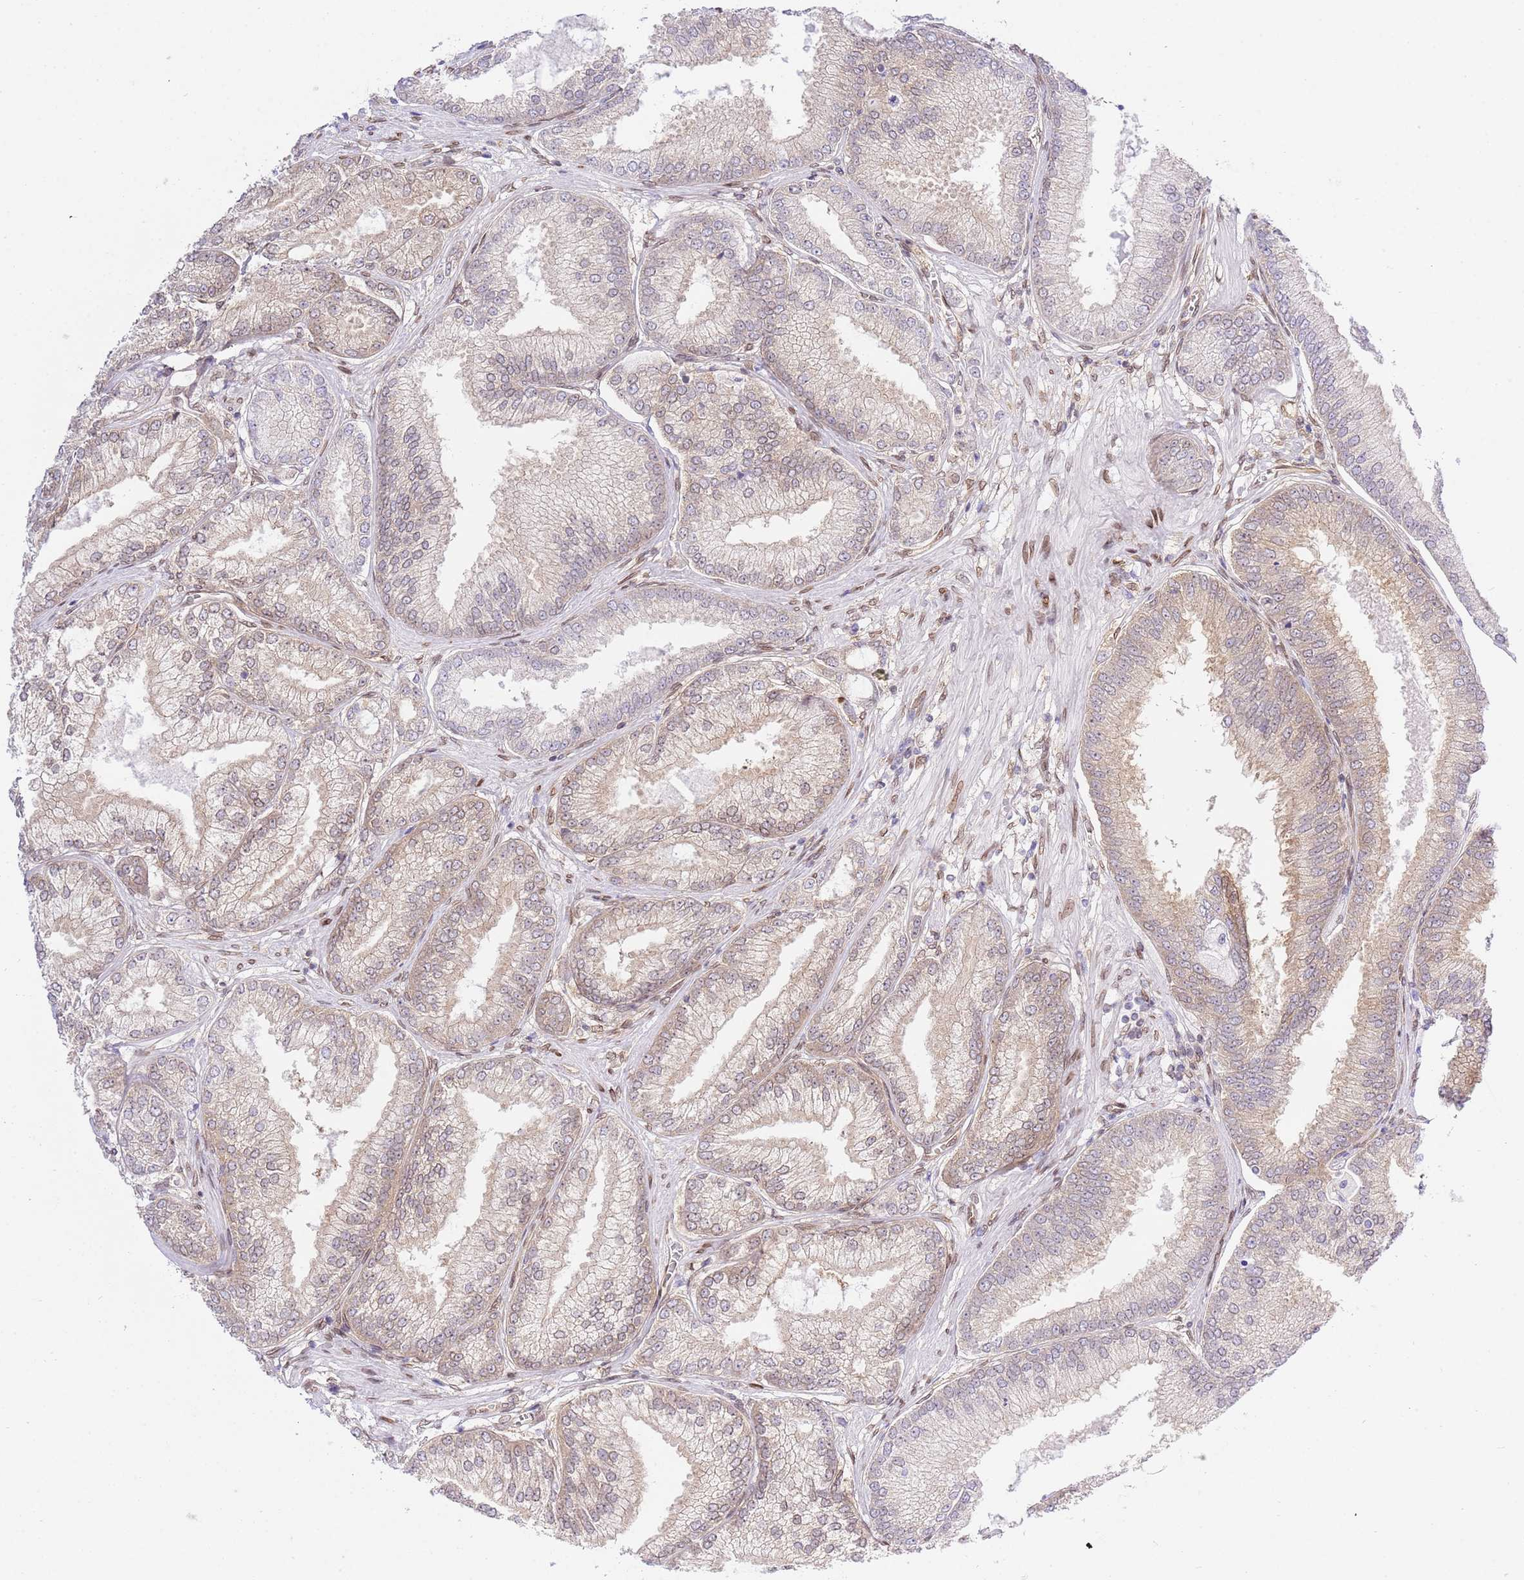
{"staining": {"intensity": "weak", "quantity": "25%-75%", "location": "cytoplasmic/membranous"}, "tissue": "prostate cancer", "cell_type": "Tumor cells", "image_type": "cancer", "snomed": [{"axis": "morphology", "description": "Adenocarcinoma, High grade"}, {"axis": "topography", "description": "Prostate"}], "caption": "Prostate cancer stained for a protein shows weak cytoplasmic/membranous positivity in tumor cells.", "gene": "TRIM37", "patient": {"sex": "male", "age": 71}}